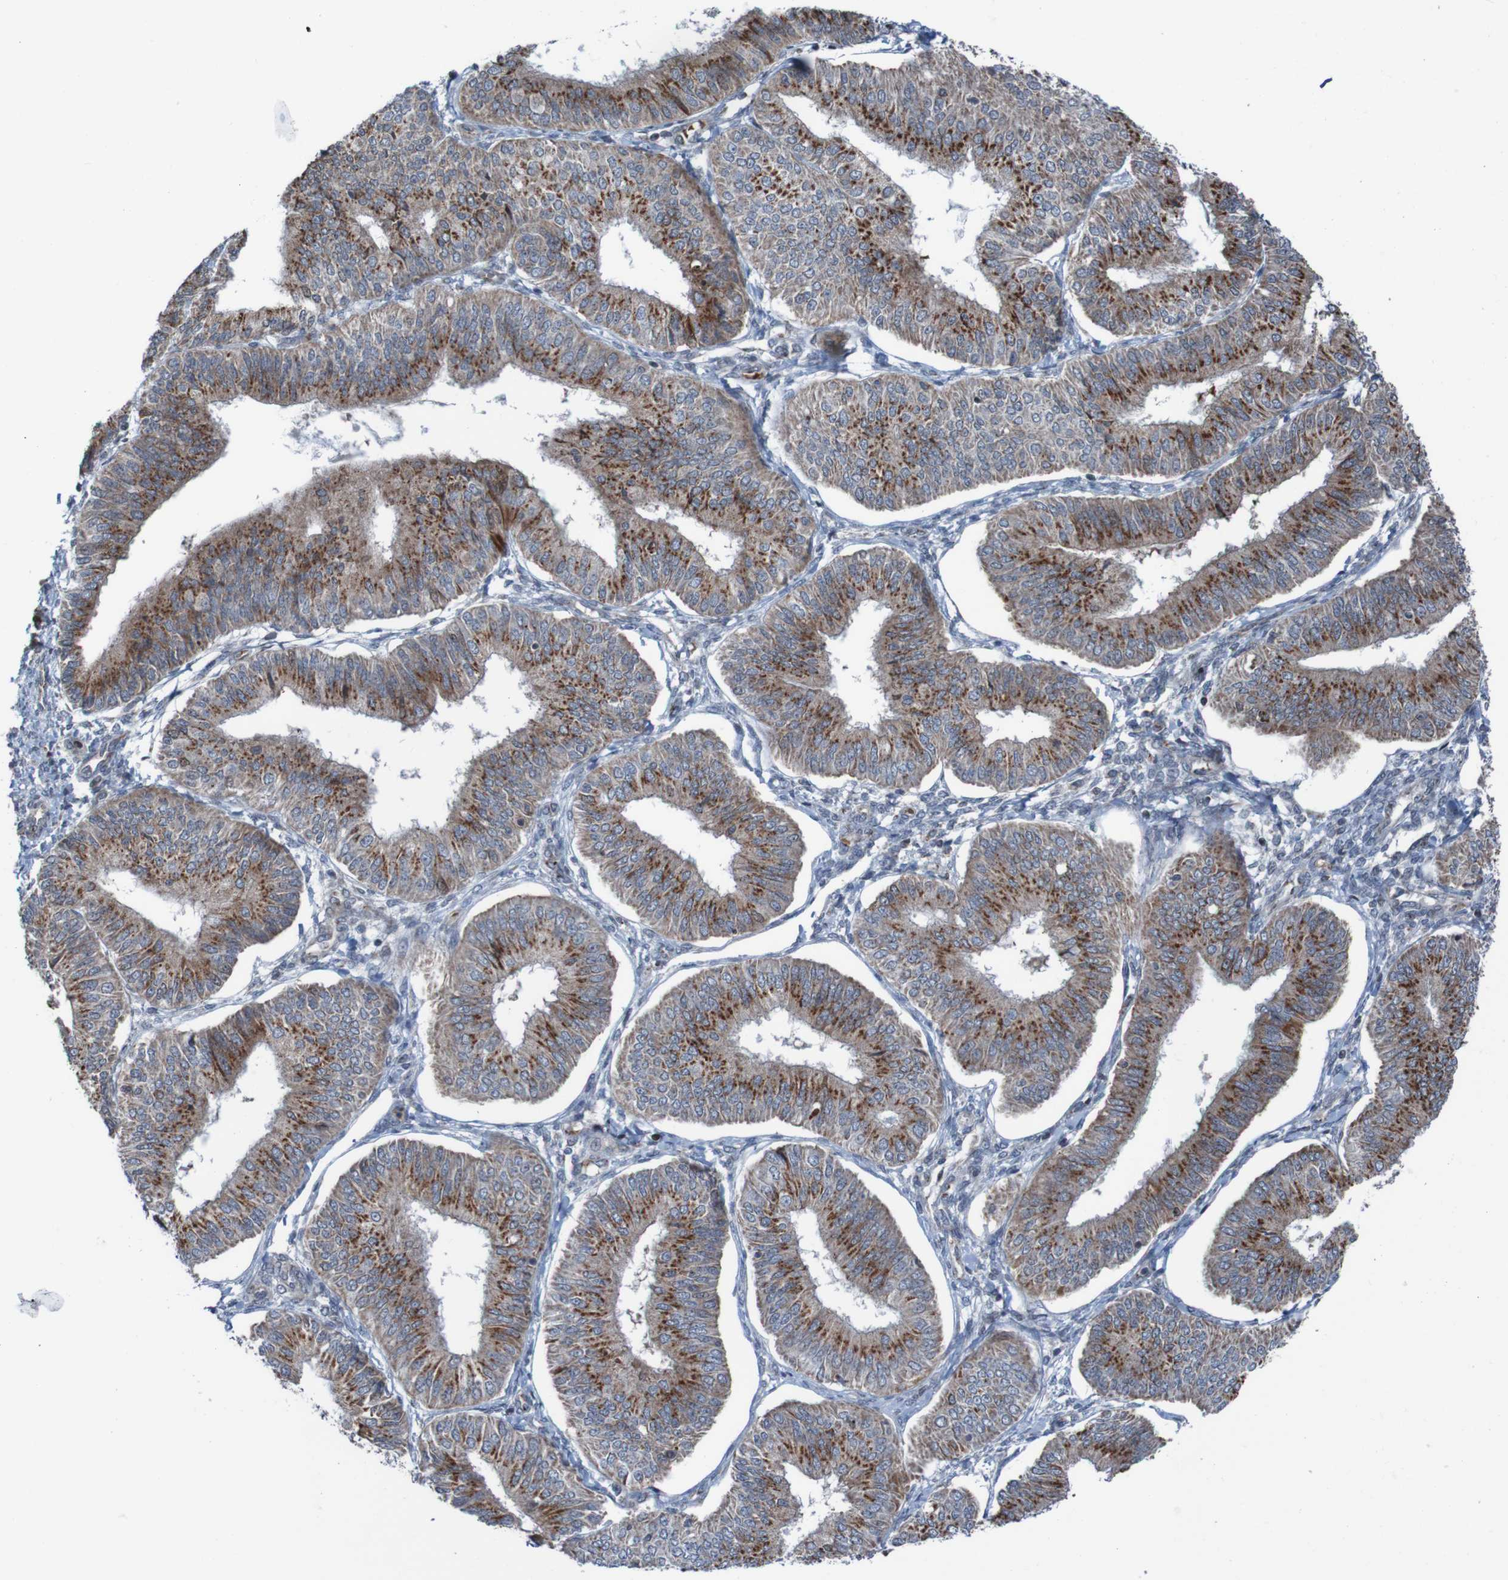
{"staining": {"intensity": "strong", "quantity": ">75%", "location": "cytoplasmic/membranous"}, "tissue": "endometrial cancer", "cell_type": "Tumor cells", "image_type": "cancer", "snomed": [{"axis": "morphology", "description": "Adenocarcinoma, NOS"}, {"axis": "topography", "description": "Endometrium"}], "caption": "Strong cytoplasmic/membranous positivity for a protein is seen in approximately >75% of tumor cells of adenocarcinoma (endometrial) using immunohistochemistry (IHC).", "gene": "UNG", "patient": {"sex": "female", "age": 58}}